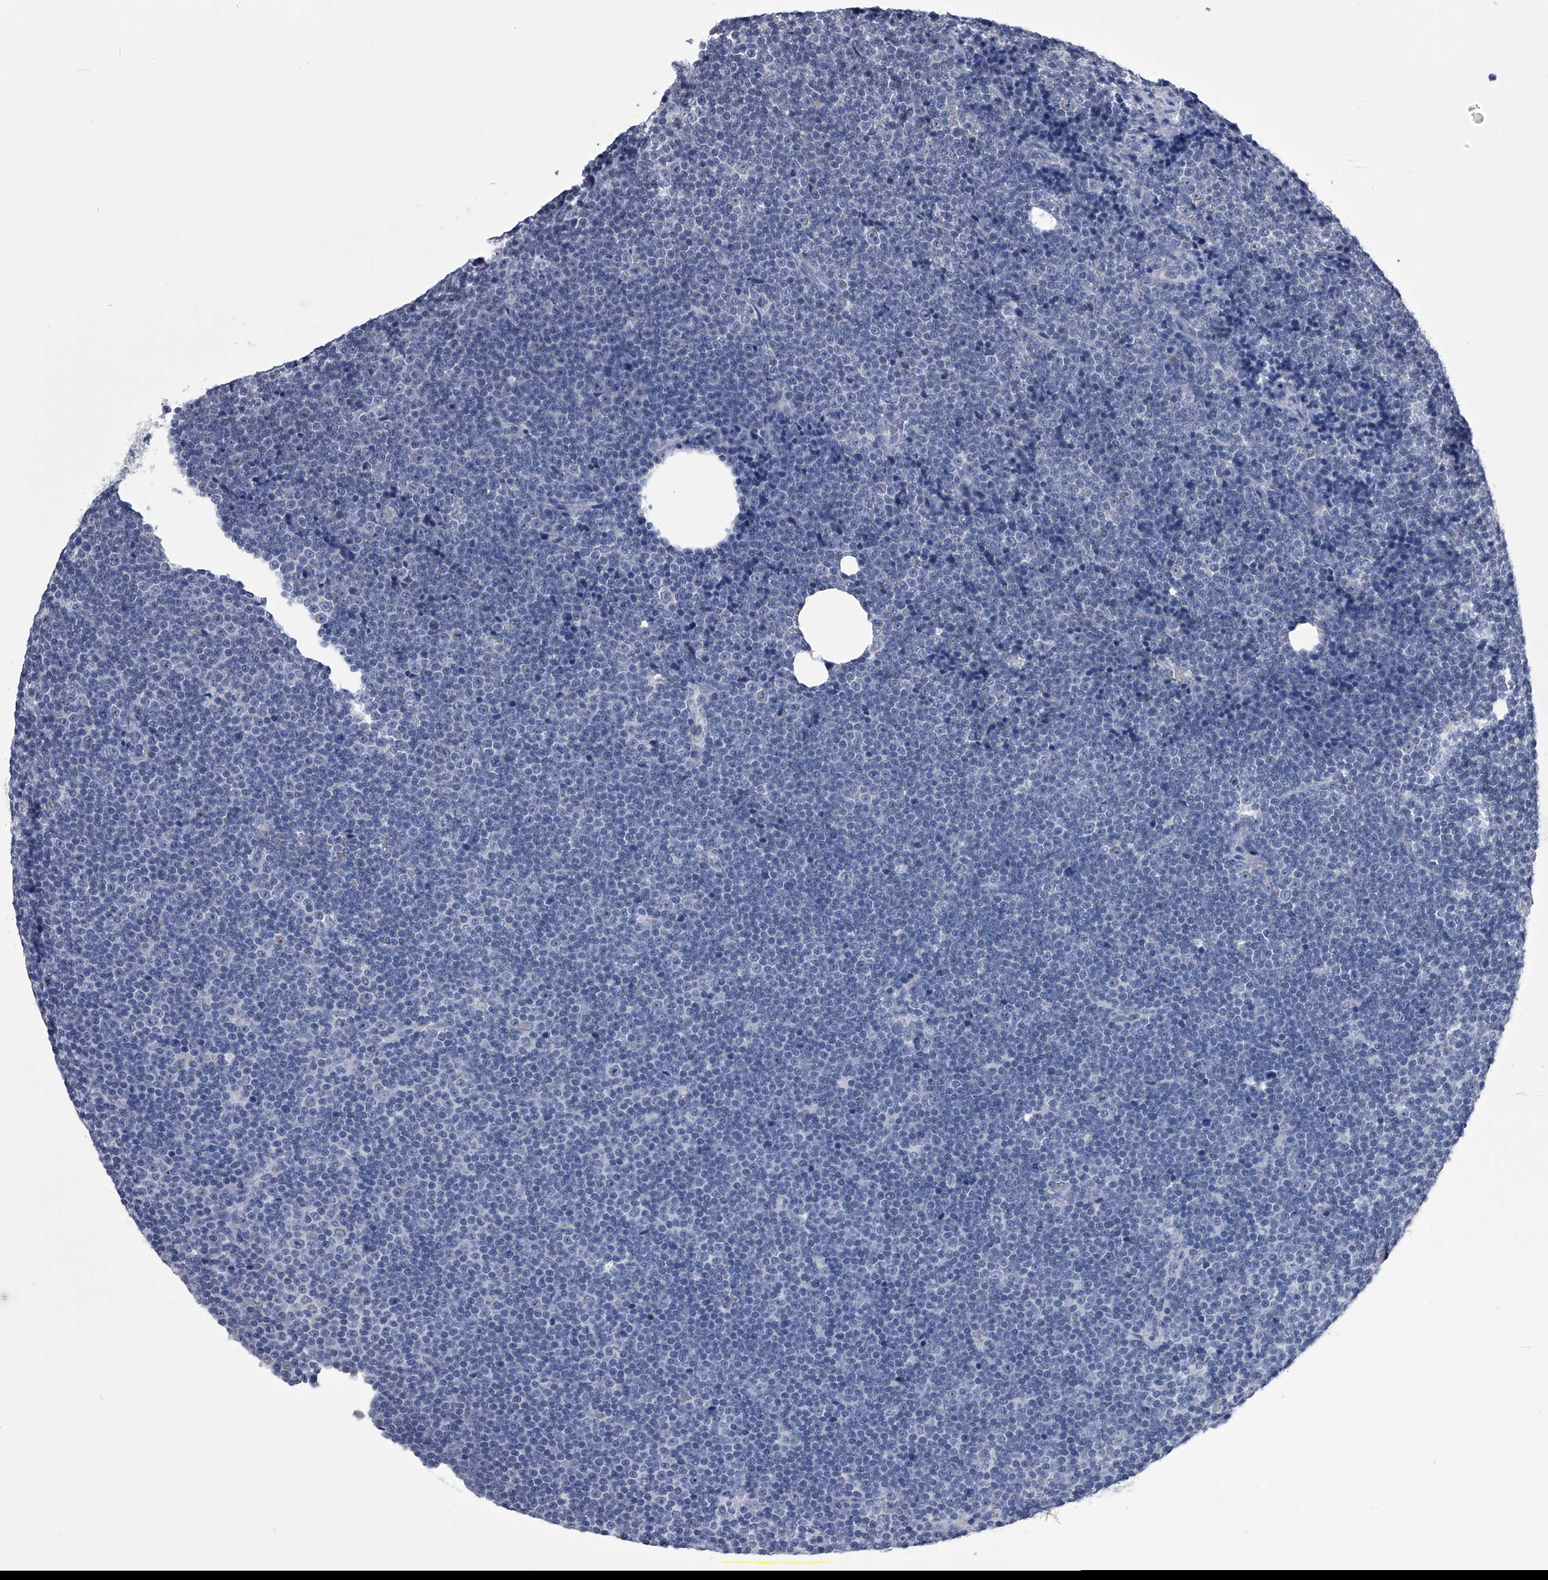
{"staining": {"intensity": "negative", "quantity": "none", "location": "none"}, "tissue": "lymphoma", "cell_type": "Tumor cells", "image_type": "cancer", "snomed": [{"axis": "morphology", "description": "Malignant lymphoma, non-Hodgkin's type, Low grade"}, {"axis": "topography", "description": "Lymph node"}], "caption": "A histopathology image of low-grade malignant lymphoma, non-Hodgkin's type stained for a protein exhibits no brown staining in tumor cells.", "gene": "OAT", "patient": {"sex": "female", "age": 67}}